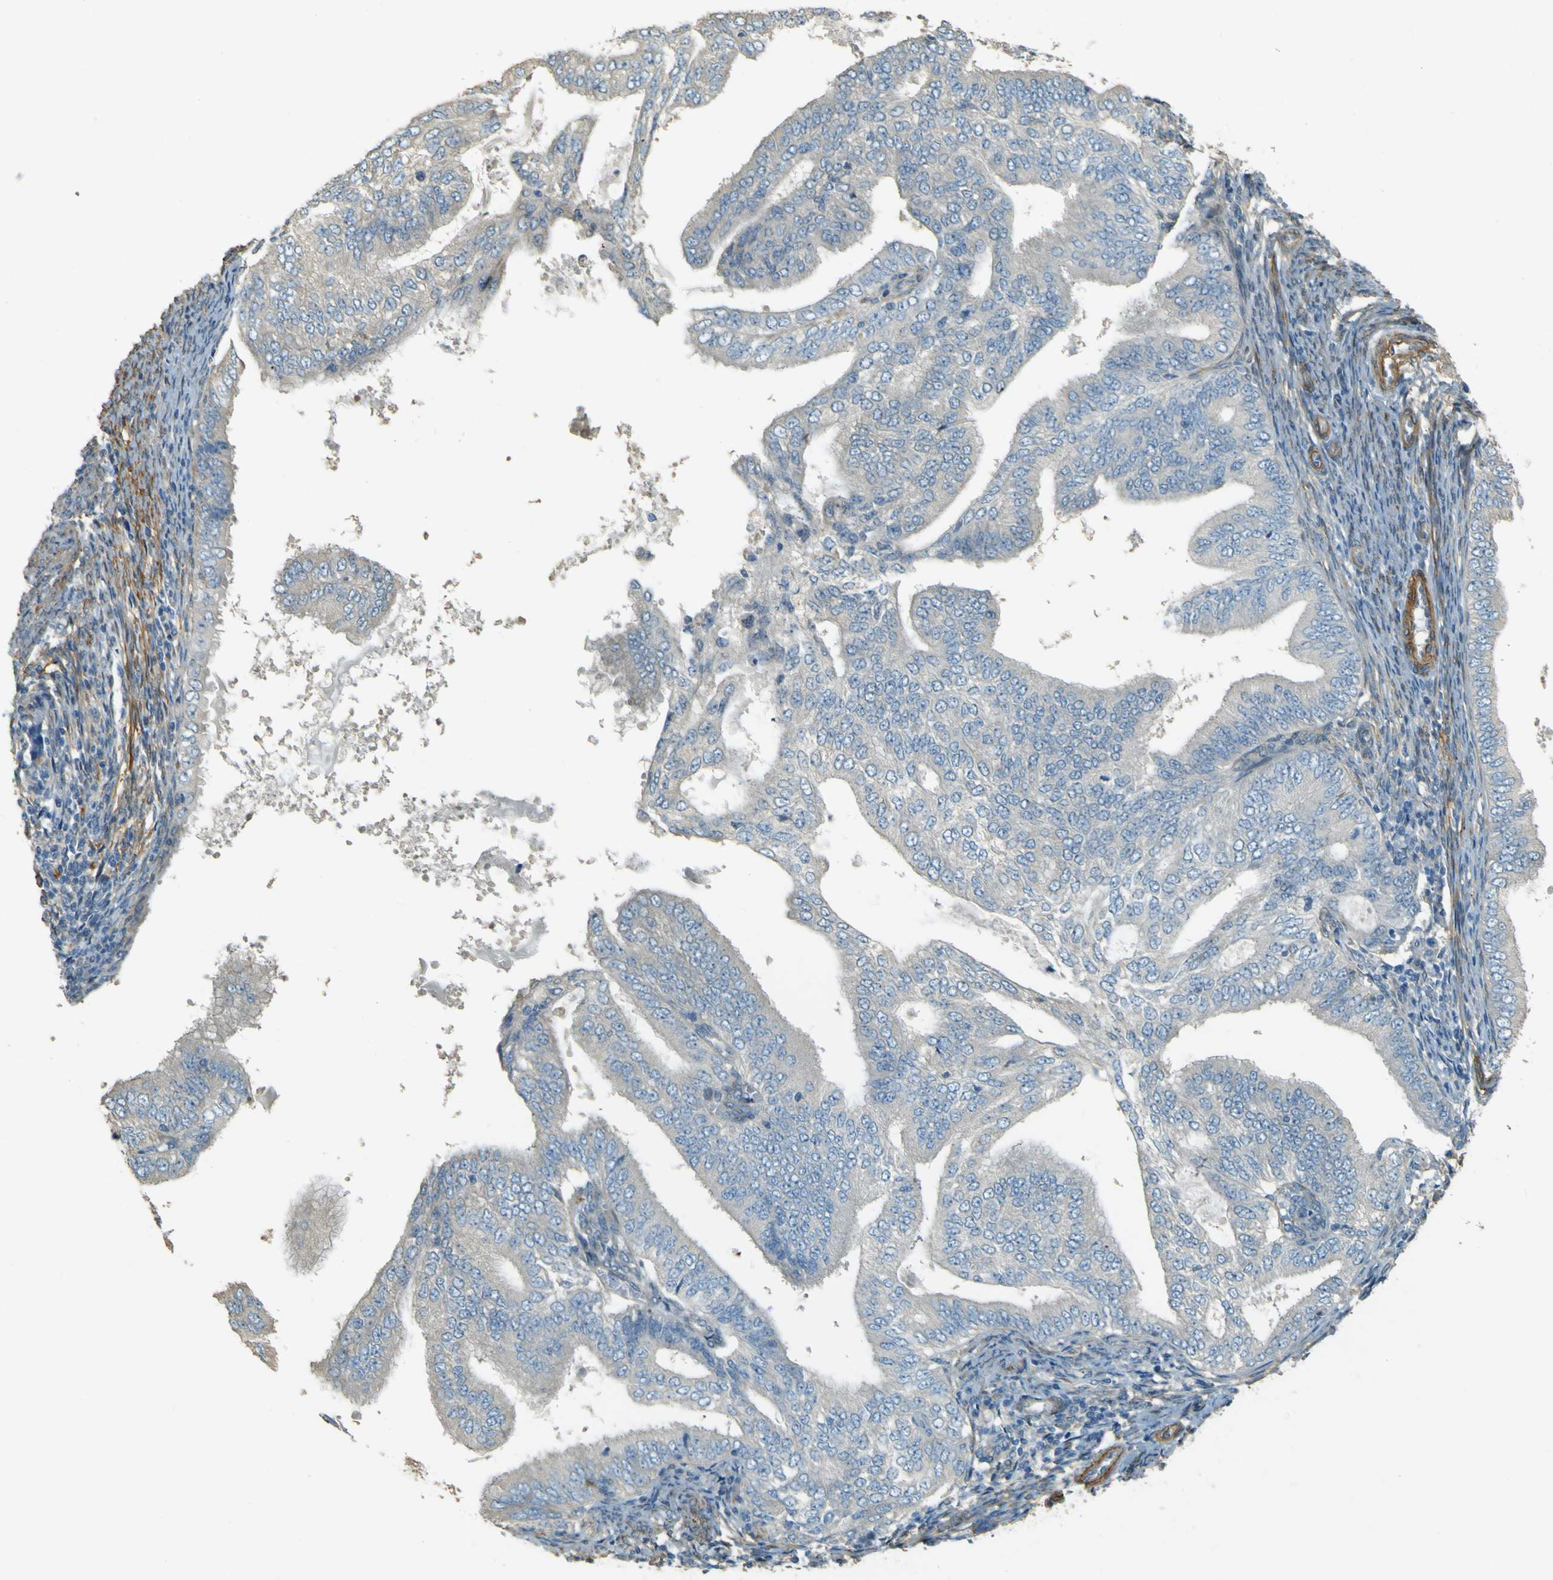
{"staining": {"intensity": "negative", "quantity": "none", "location": "none"}, "tissue": "endometrial cancer", "cell_type": "Tumor cells", "image_type": "cancer", "snomed": [{"axis": "morphology", "description": "Adenocarcinoma, NOS"}, {"axis": "topography", "description": "Endometrium"}], "caption": "Immunohistochemistry (IHC) histopathology image of neoplastic tissue: adenocarcinoma (endometrial) stained with DAB (3,3'-diaminobenzidine) demonstrates no significant protein positivity in tumor cells.", "gene": "NEXN", "patient": {"sex": "female", "age": 58}}